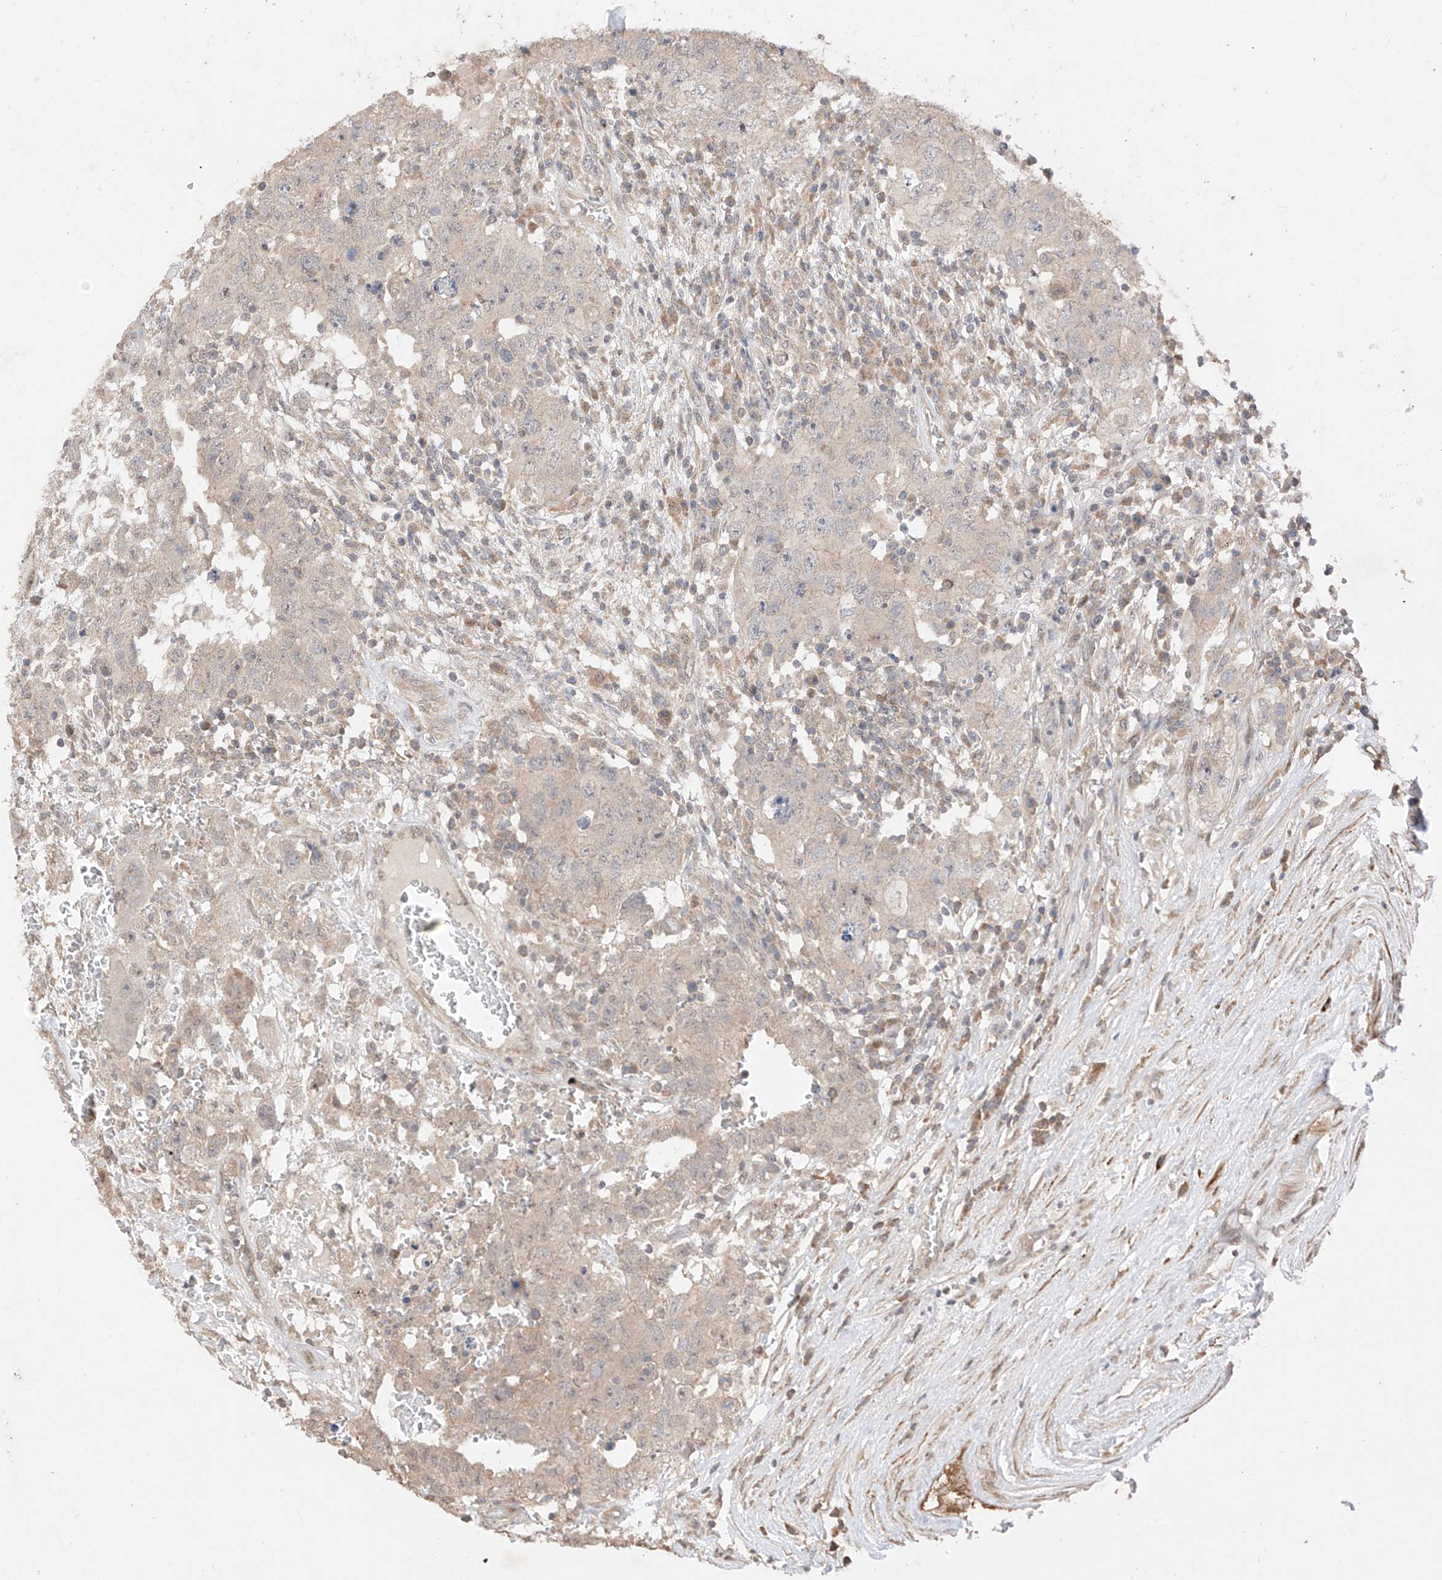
{"staining": {"intensity": "negative", "quantity": "none", "location": "none"}, "tissue": "testis cancer", "cell_type": "Tumor cells", "image_type": "cancer", "snomed": [{"axis": "morphology", "description": "Carcinoma, Embryonal, NOS"}, {"axis": "topography", "description": "Testis"}], "caption": "The image reveals no significant expression in tumor cells of testis cancer. (Stains: DAB (3,3'-diaminobenzidine) immunohistochemistry (IHC) with hematoxylin counter stain, Microscopy: brightfield microscopy at high magnification).", "gene": "LATS1", "patient": {"sex": "male", "age": 26}}